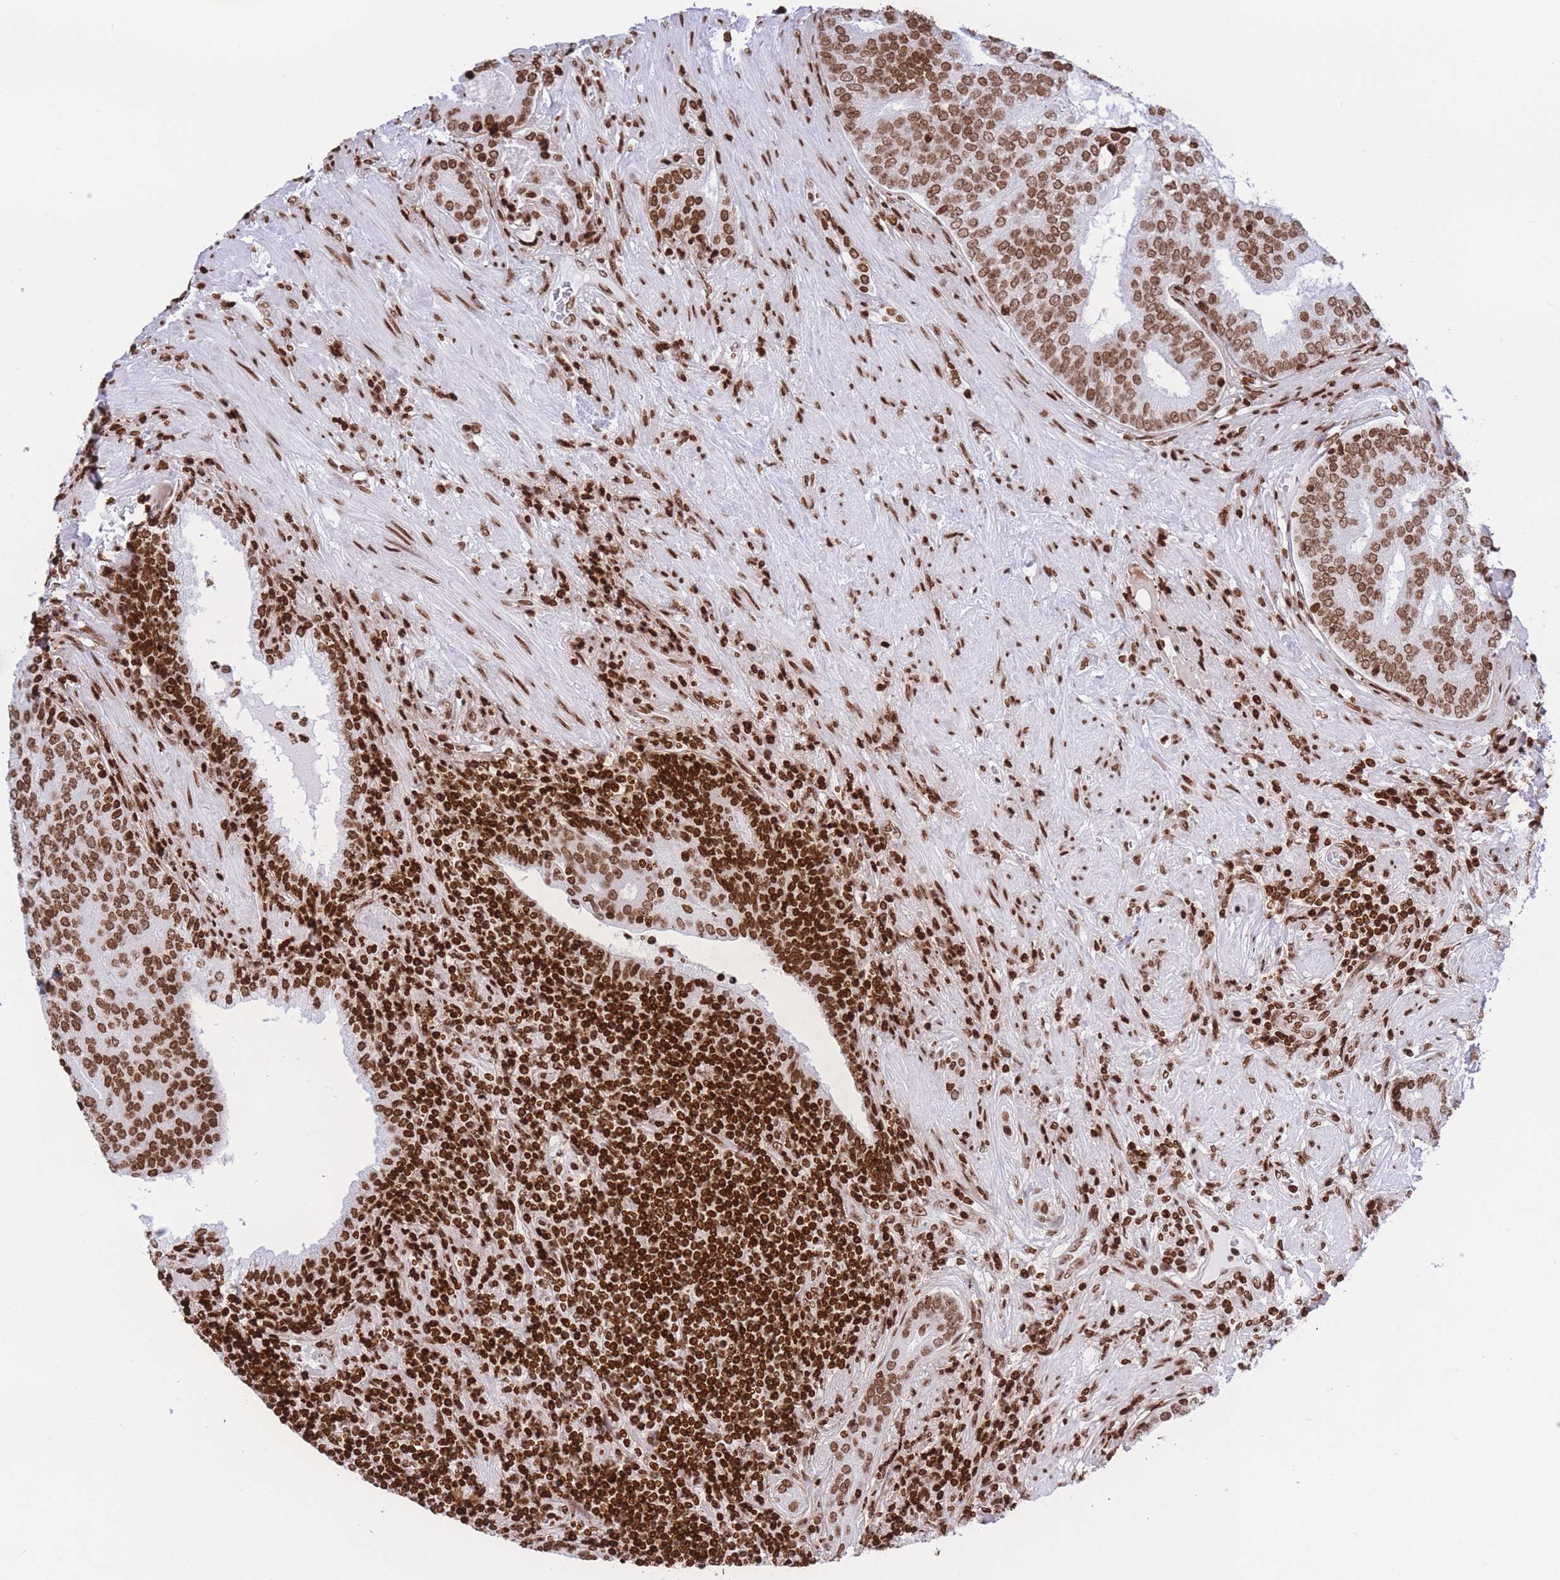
{"staining": {"intensity": "moderate", "quantity": ">75%", "location": "nuclear"}, "tissue": "prostate cancer", "cell_type": "Tumor cells", "image_type": "cancer", "snomed": [{"axis": "morphology", "description": "Adenocarcinoma, High grade"}, {"axis": "topography", "description": "Prostate"}], "caption": "The histopathology image shows immunohistochemical staining of adenocarcinoma (high-grade) (prostate). There is moderate nuclear positivity is present in about >75% of tumor cells. (IHC, brightfield microscopy, high magnification).", "gene": "H2BC11", "patient": {"sex": "male", "age": 55}}